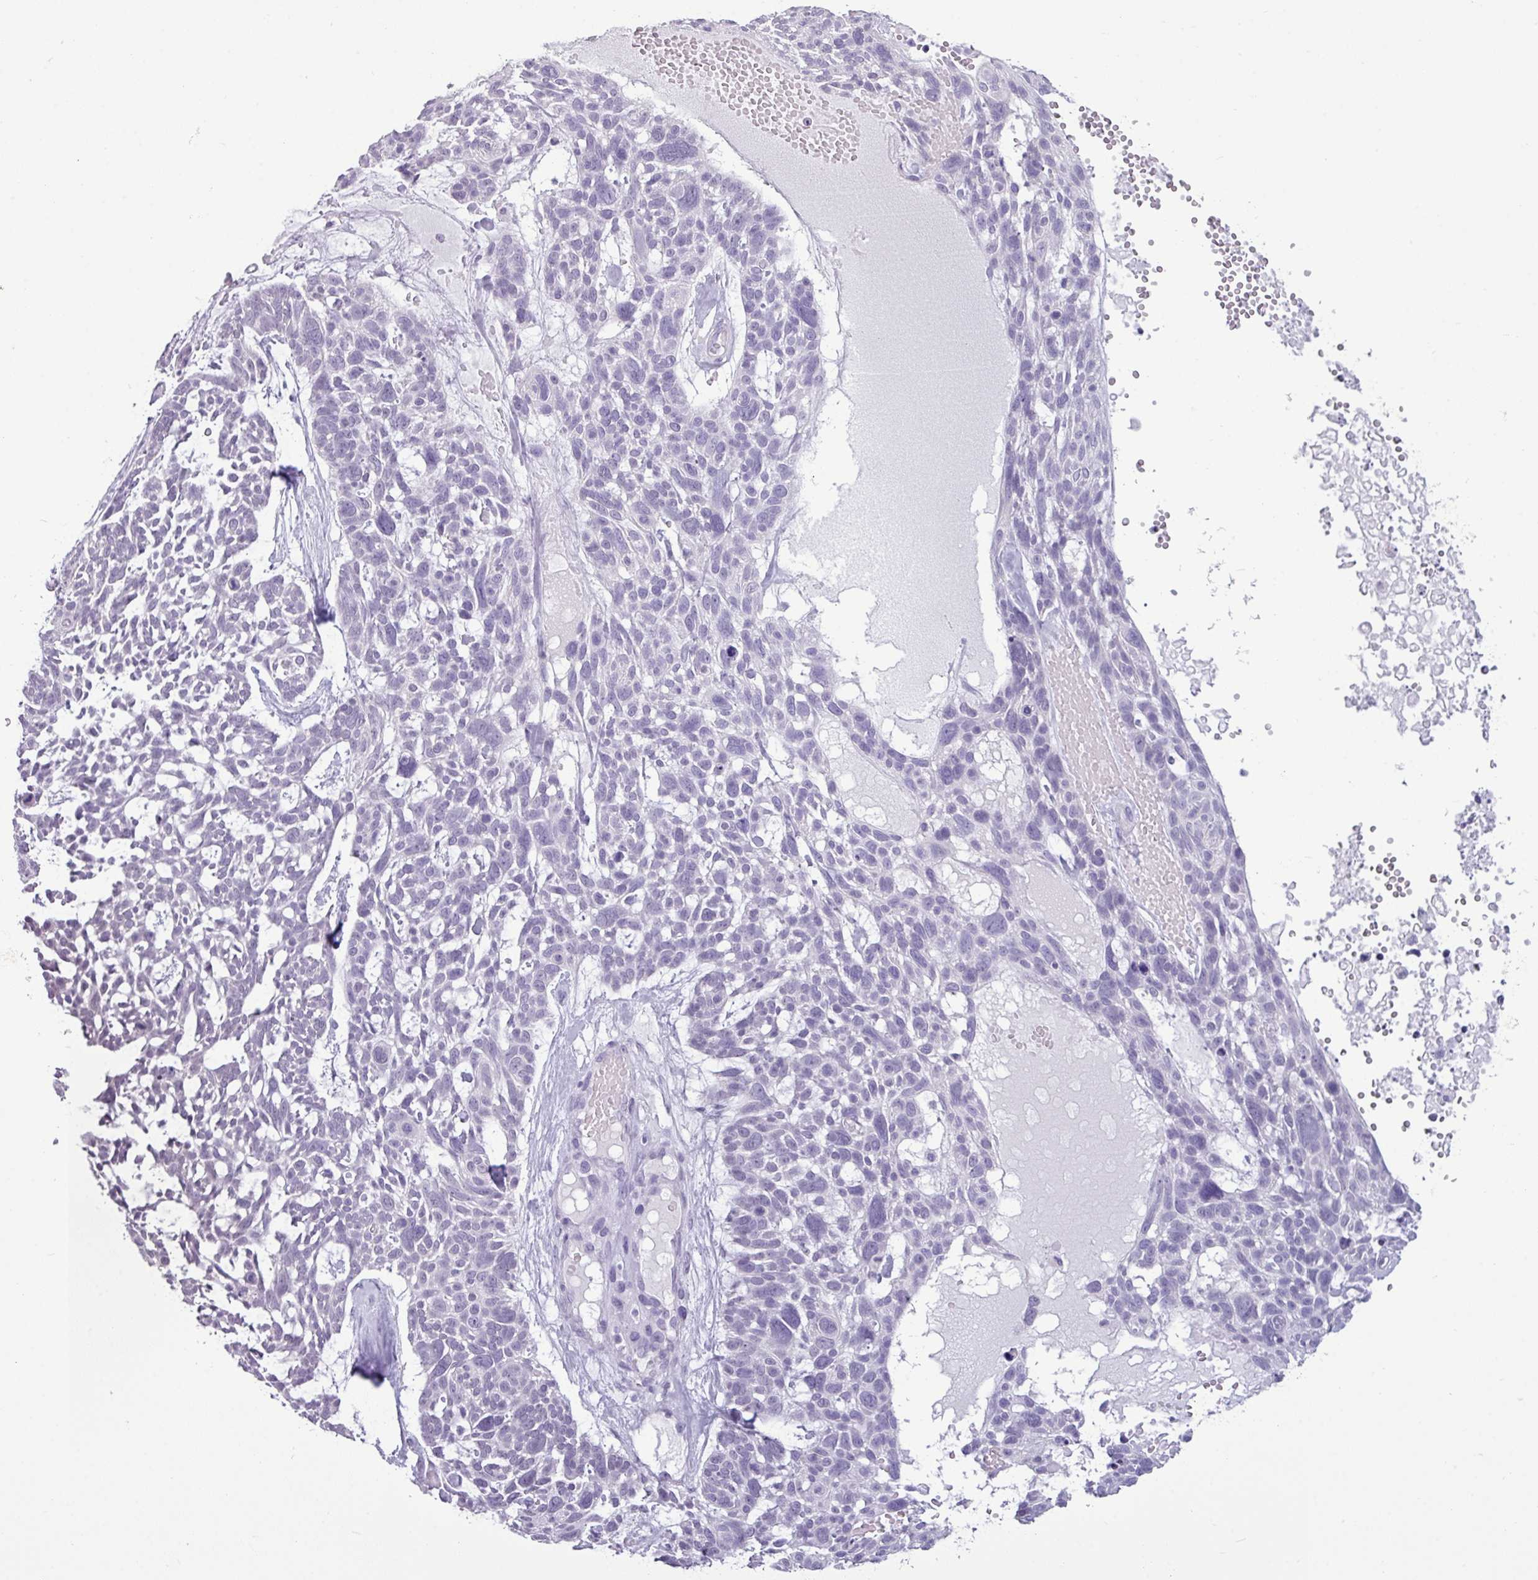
{"staining": {"intensity": "negative", "quantity": "none", "location": "none"}, "tissue": "skin cancer", "cell_type": "Tumor cells", "image_type": "cancer", "snomed": [{"axis": "morphology", "description": "Basal cell carcinoma"}, {"axis": "topography", "description": "Skin"}], "caption": "Tumor cells show no significant protein positivity in skin cancer (basal cell carcinoma).", "gene": "AMY2A", "patient": {"sex": "male", "age": 88}}